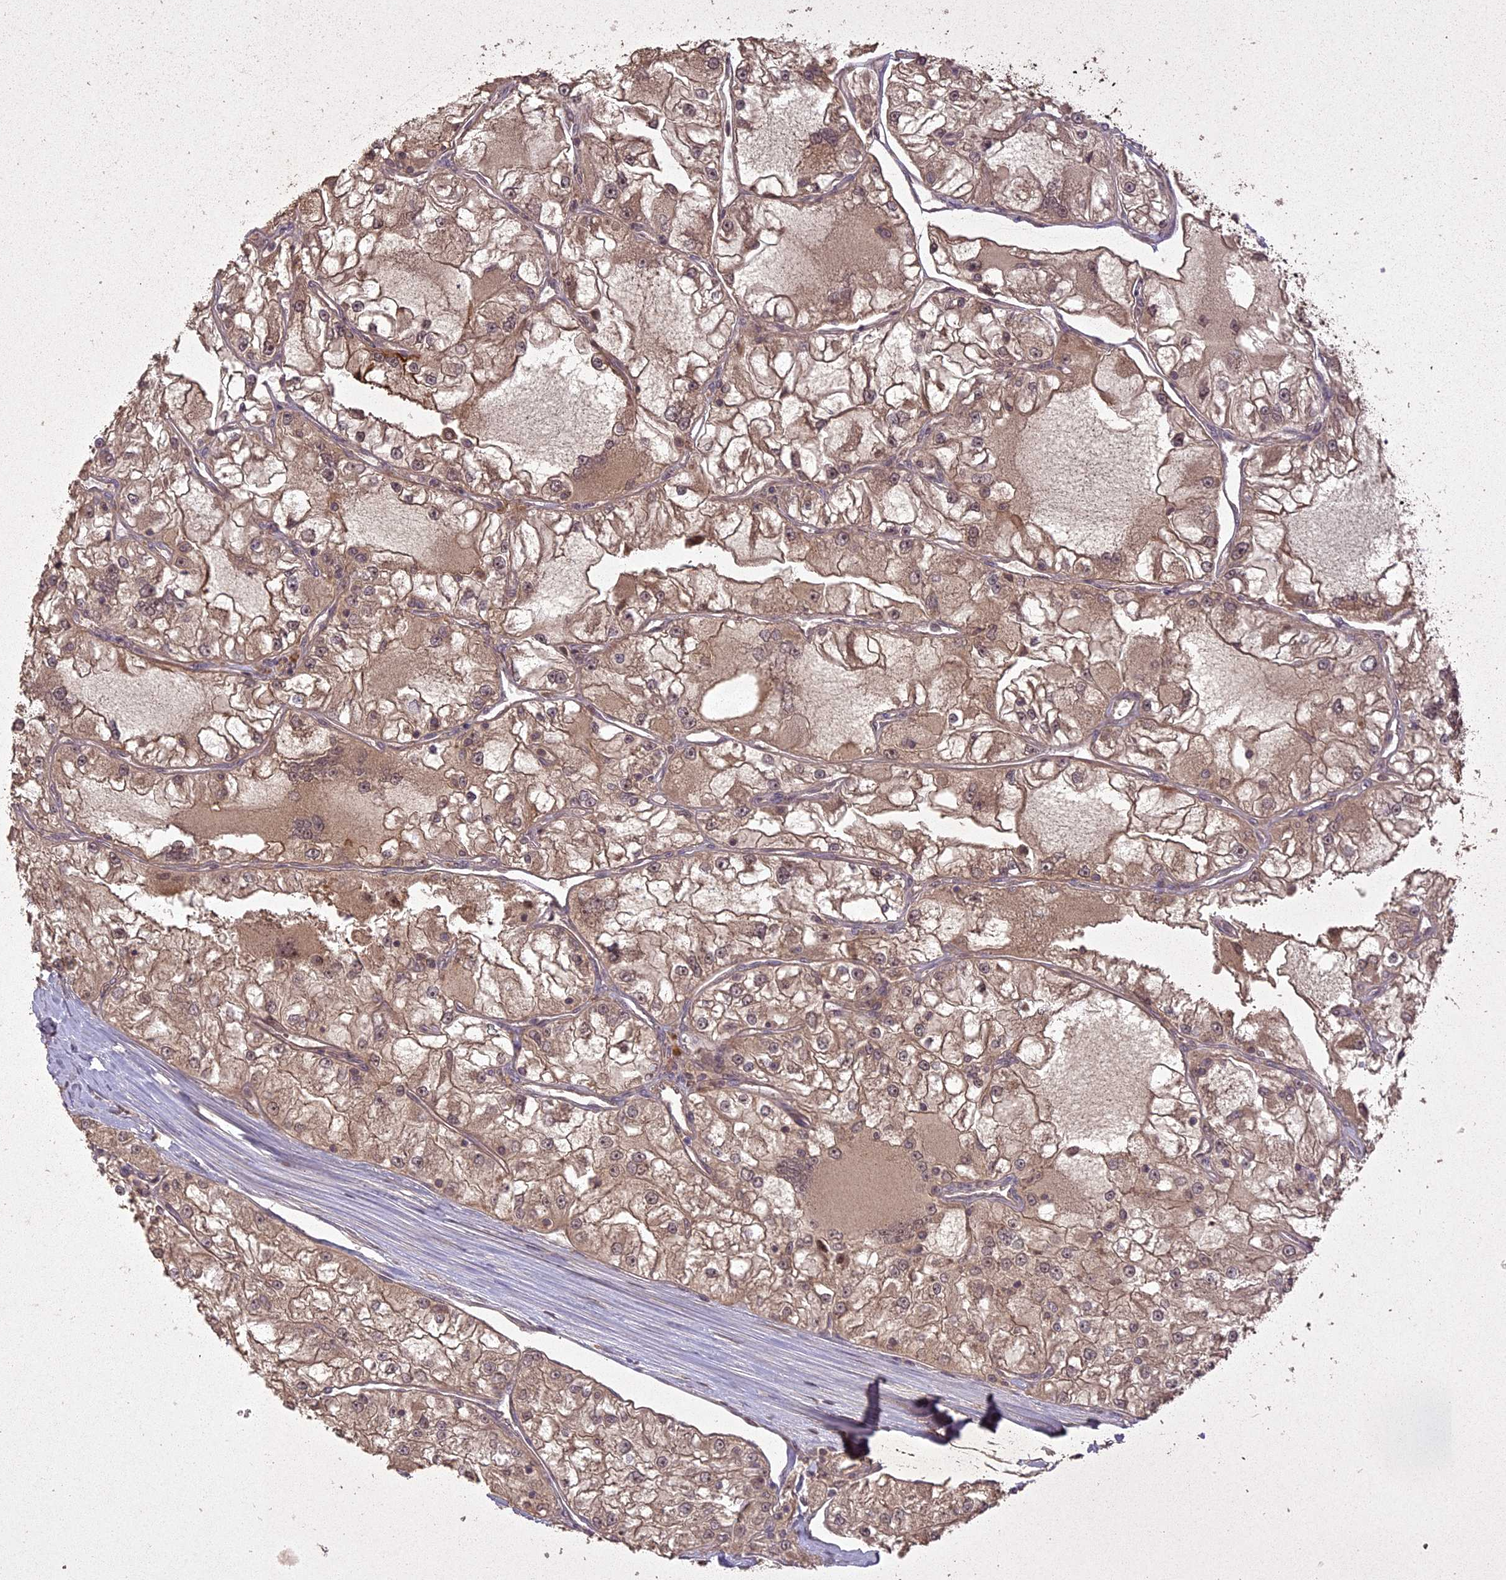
{"staining": {"intensity": "weak", "quantity": ">75%", "location": "cytoplasmic/membranous"}, "tissue": "renal cancer", "cell_type": "Tumor cells", "image_type": "cancer", "snomed": [{"axis": "morphology", "description": "Adenocarcinoma, NOS"}, {"axis": "topography", "description": "Kidney"}], "caption": "Weak cytoplasmic/membranous positivity for a protein is appreciated in about >75% of tumor cells of renal cancer (adenocarcinoma) using immunohistochemistry.", "gene": "LIN37", "patient": {"sex": "female", "age": 72}}